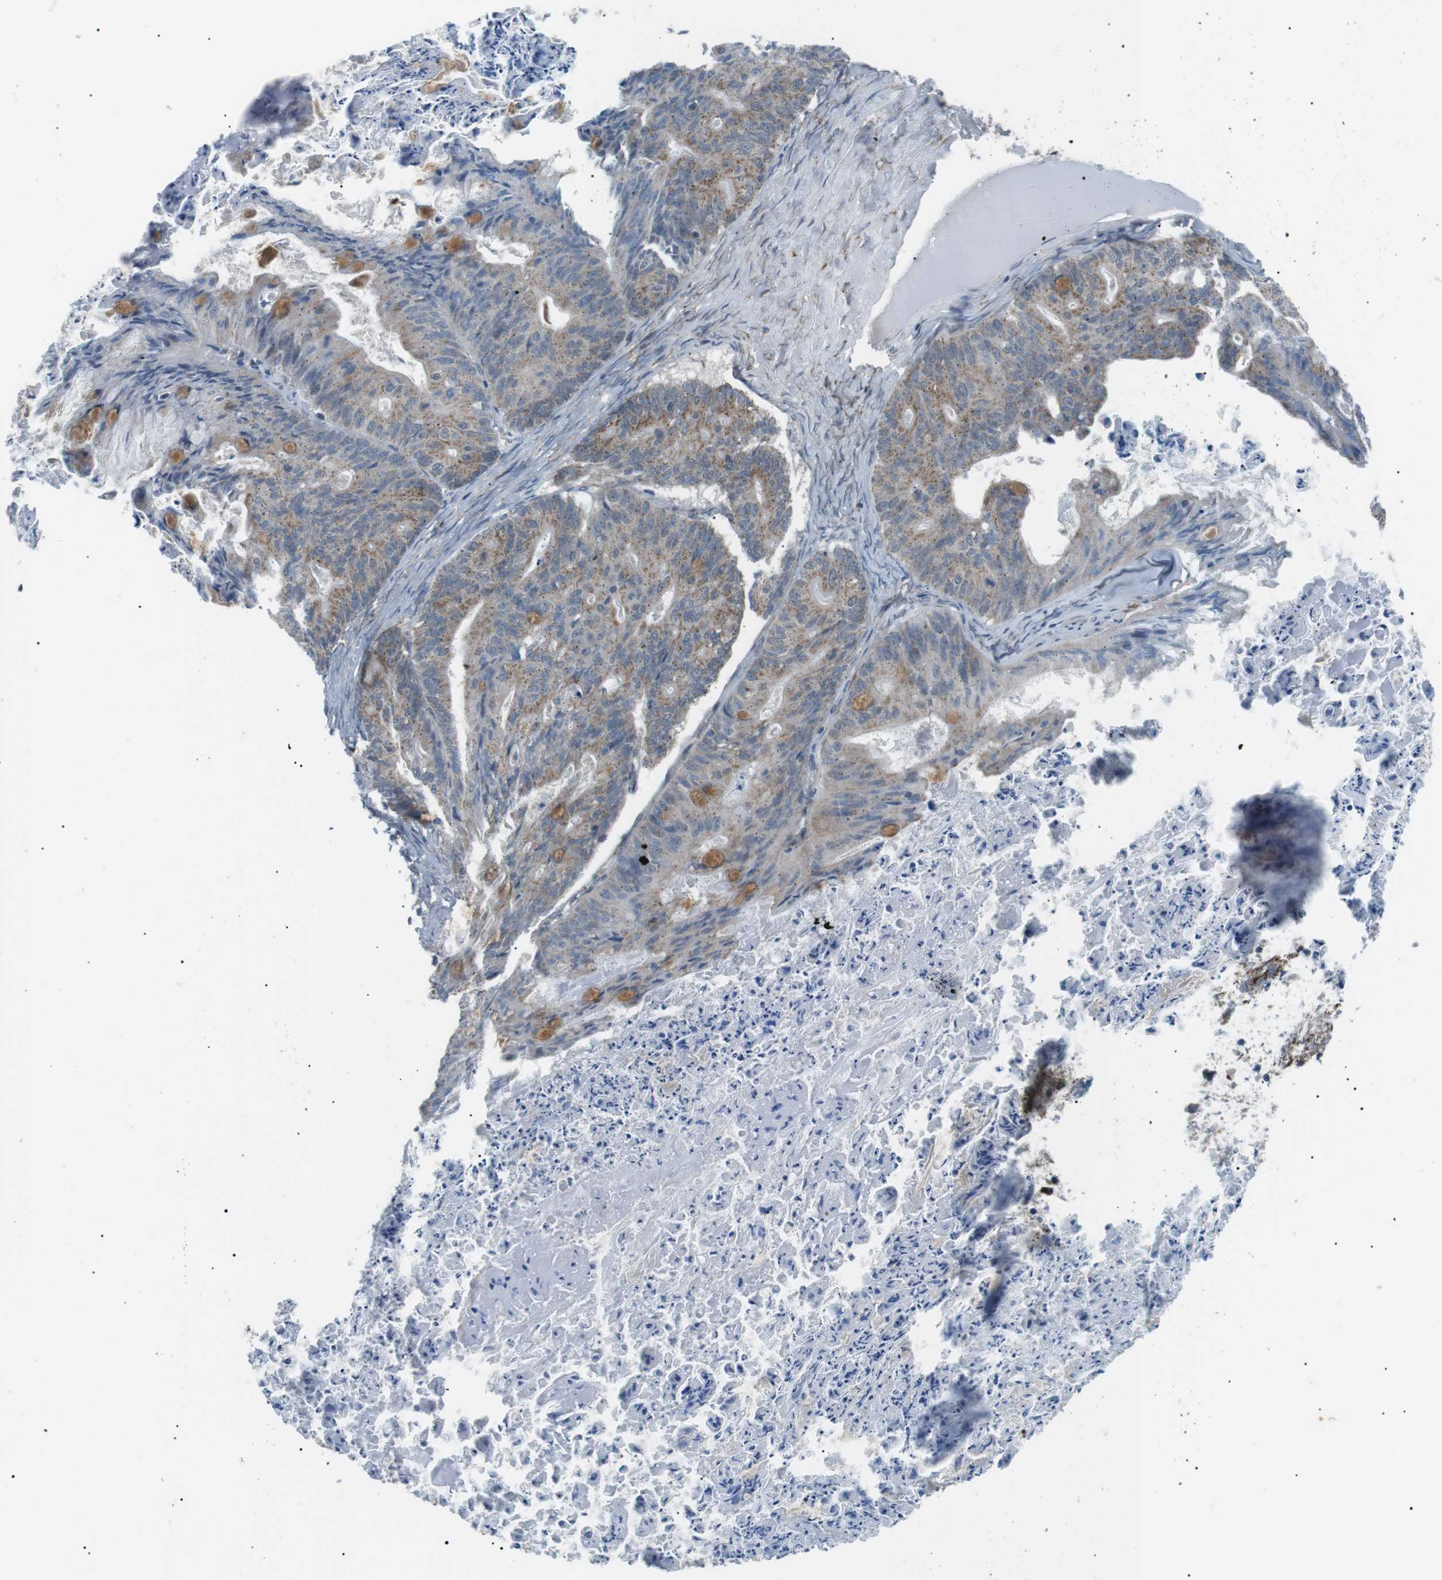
{"staining": {"intensity": "moderate", "quantity": "25%-75%", "location": "cytoplasmic/membranous"}, "tissue": "ovarian cancer", "cell_type": "Tumor cells", "image_type": "cancer", "snomed": [{"axis": "morphology", "description": "Cystadenocarcinoma, mucinous, NOS"}, {"axis": "topography", "description": "Ovary"}], "caption": "IHC photomicrograph of human ovarian mucinous cystadenocarcinoma stained for a protein (brown), which demonstrates medium levels of moderate cytoplasmic/membranous staining in about 25%-75% of tumor cells.", "gene": "ARID5B", "patient": {"sex": "female", "age": 37}}